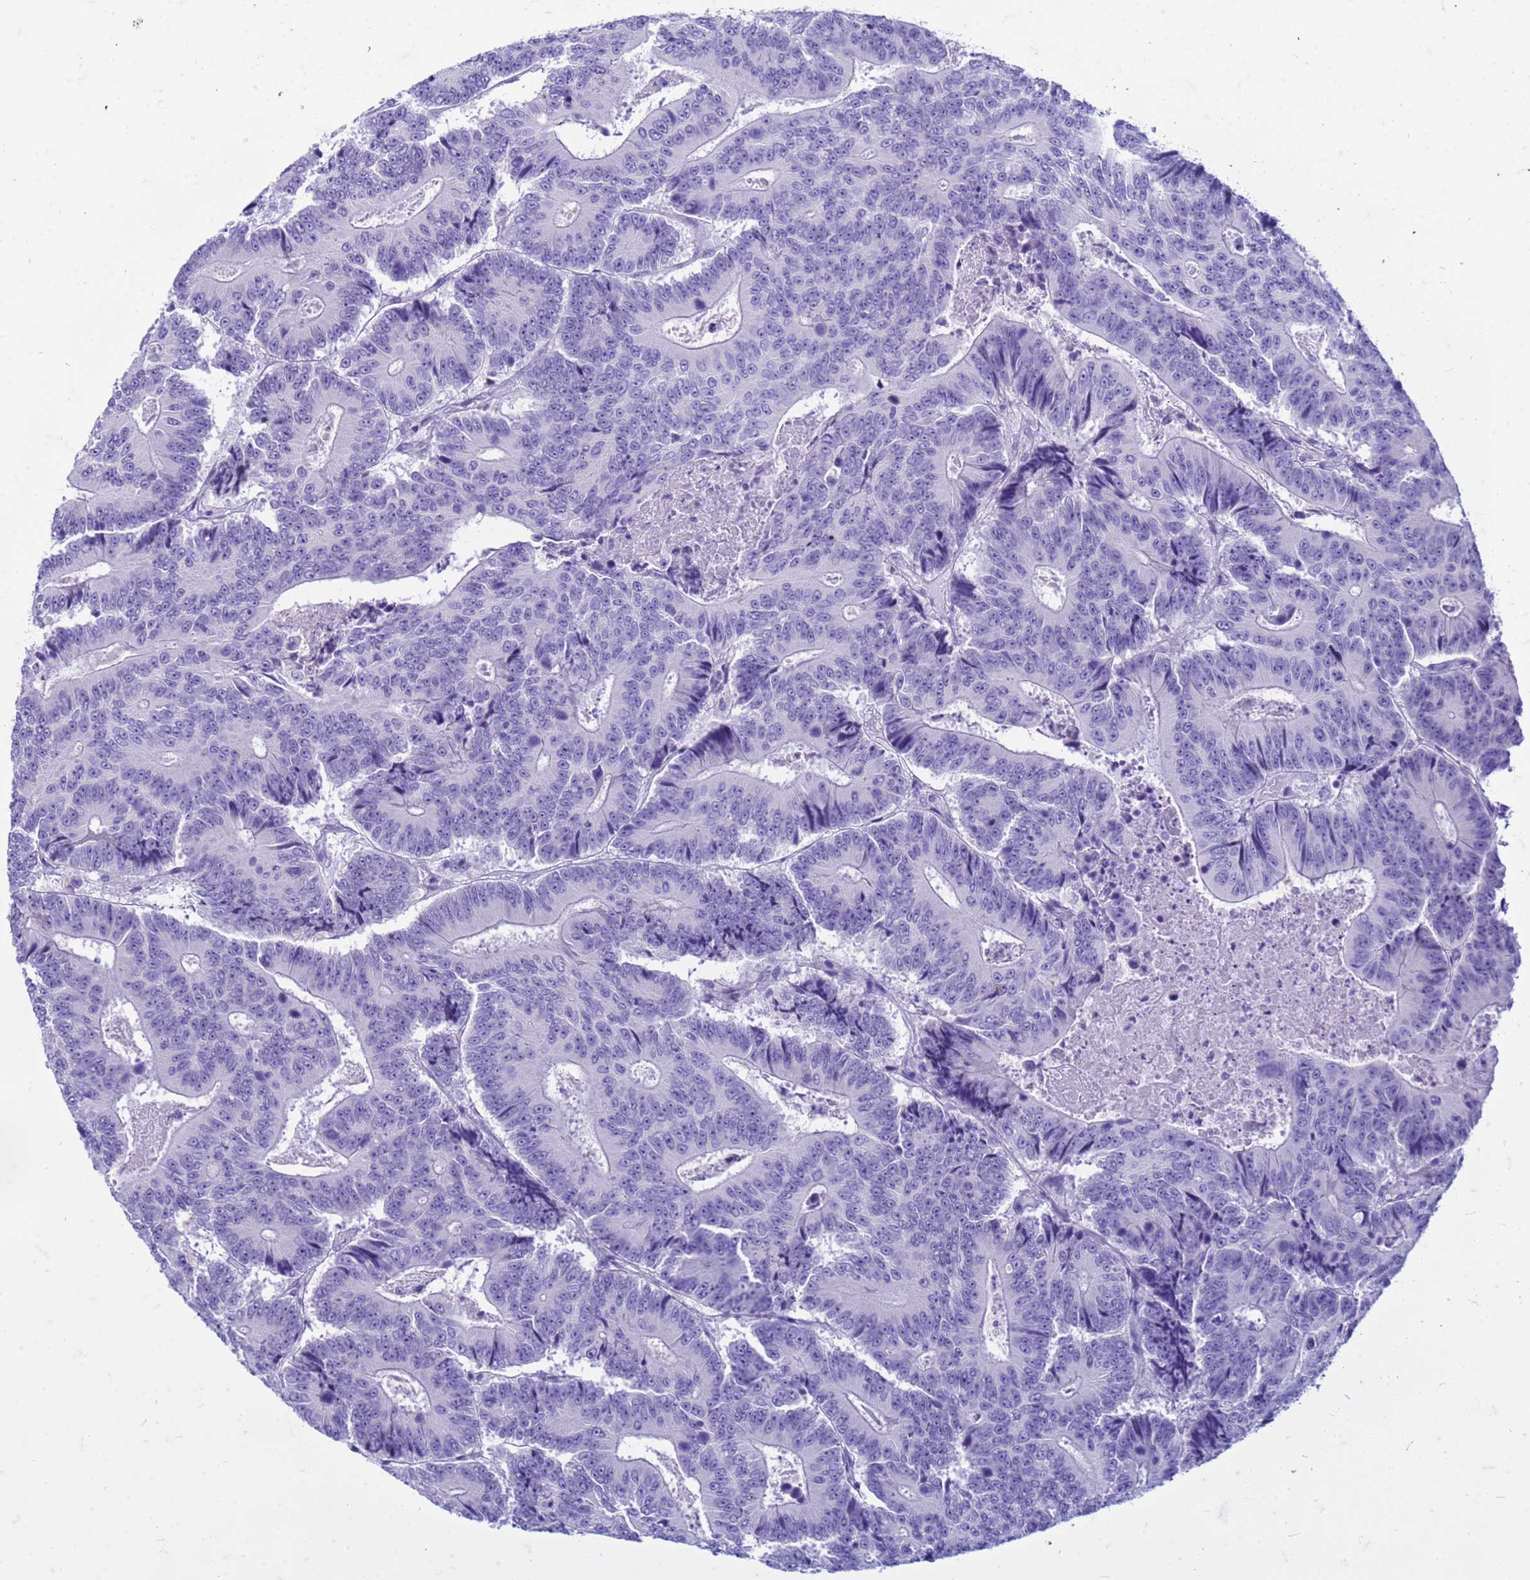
{"staining": {"intensity": "negative", "quantity": "none", "location": "none"}, "tissue": "colorectal cancer", "cell_type": "Tumor cells", "image_type": "cancer", "snomed": [{"axis": "morphology", "description": "Adenocarcinoma, NOS"}, {"axis": "topography", "description": "Colon"}], "caption": "Immunohistochemistry (IHC) of human adenocarcinoma (colorectal) demonstrates no expression in tumor cells.", "gene": "CFAP100", "patient": {"sex": "male", "age": 83}}